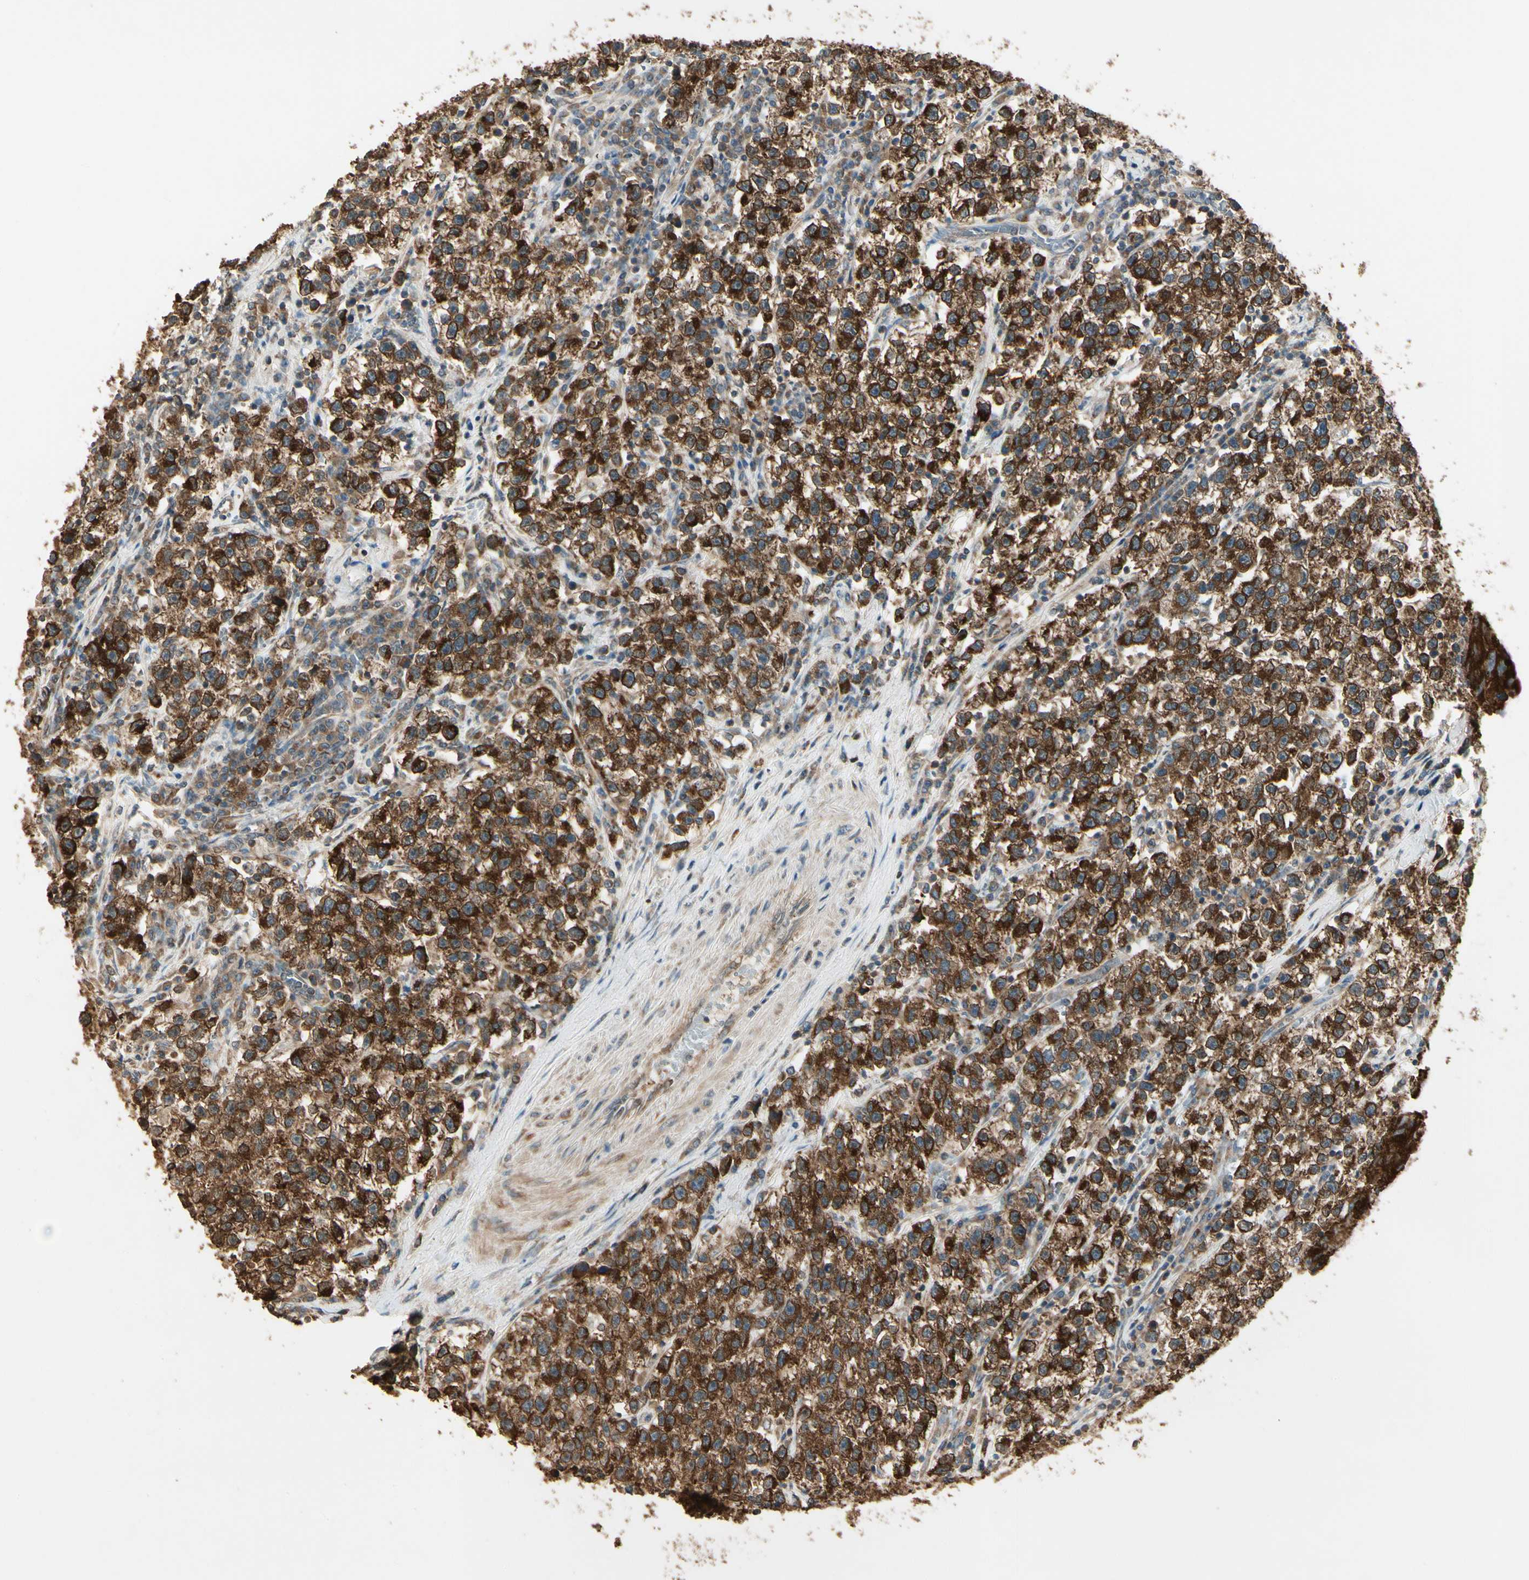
{"staining": {"intensity": "strong", "quantity": ">75%", "location": "cytoplasmic/membranous"}, "tissue": "testis cancer", "cell_type": "Tumor cells", "image_type": "cancer", "snomed": [{"axis": "morphology", "description": "Seminoma, NOS"}, {"axis": "topography", "description": "Testis"}], "caption": "A high-resolution micrograph shows immunohistochemistry (IHC) staining of seminoma (testis), which shows strong cytoplasmic/membranous staining in approximately >75% of tumor cells.", "gene": "CCT7", "patient": {"sex": "male", "age": 22}}